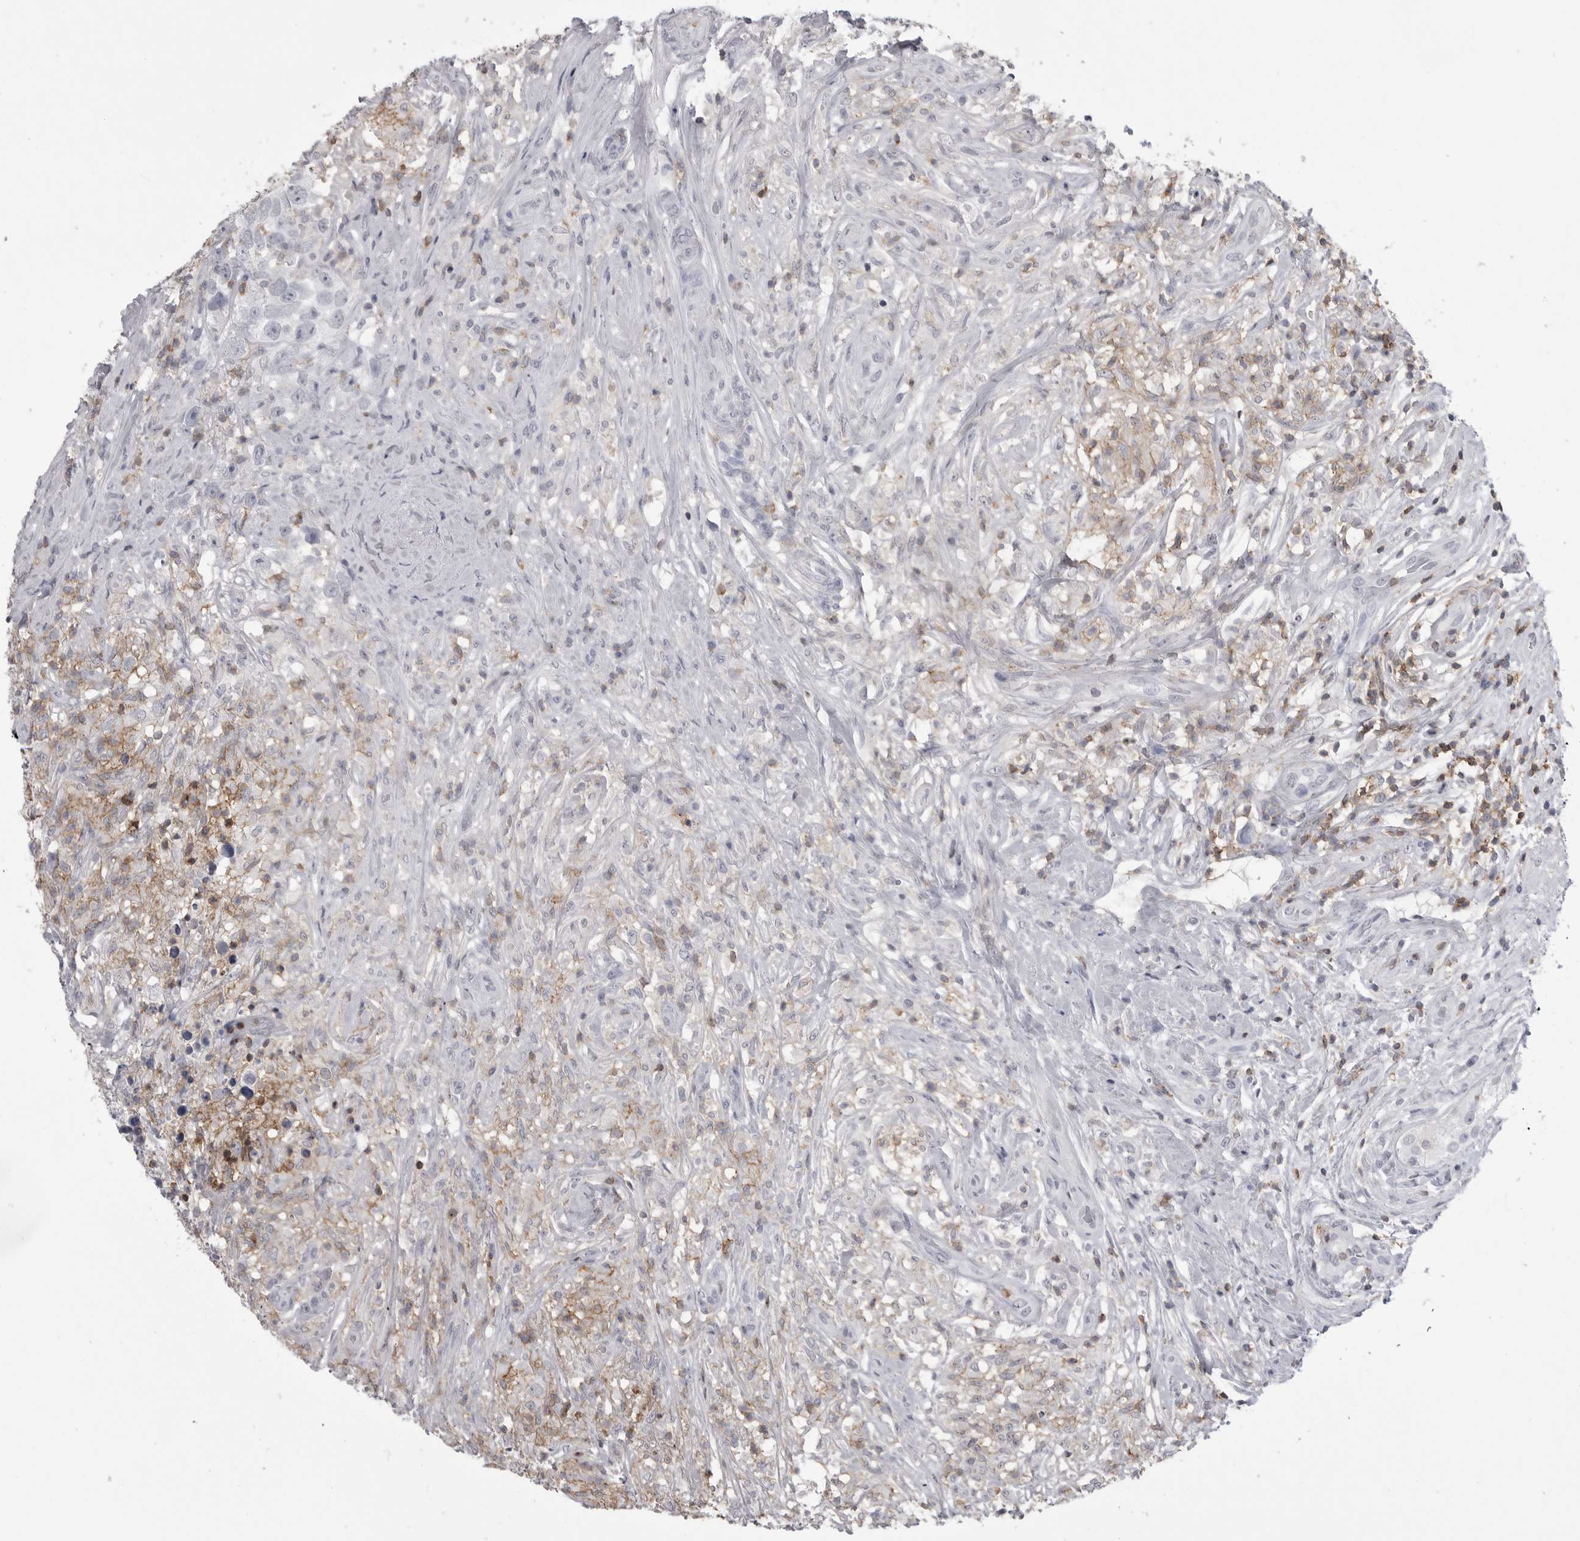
{"staining": {"intensity": "negative", "quantity": "none", "location": "none"}, "tissue": "testis cancer", "cell_type": "Tumor cells", "image_type": "cancer", "snomed": [{"axis": "morphology", "description": "Seminoma, NOS"}, {"axis": "topography", "description": "Testis"}], "caption": "An image of testis cancer stained for a protein displays no brown staining in tumor cells.", "gene": "ITGAL", "patient": {"sex": "male", "age": 49}}